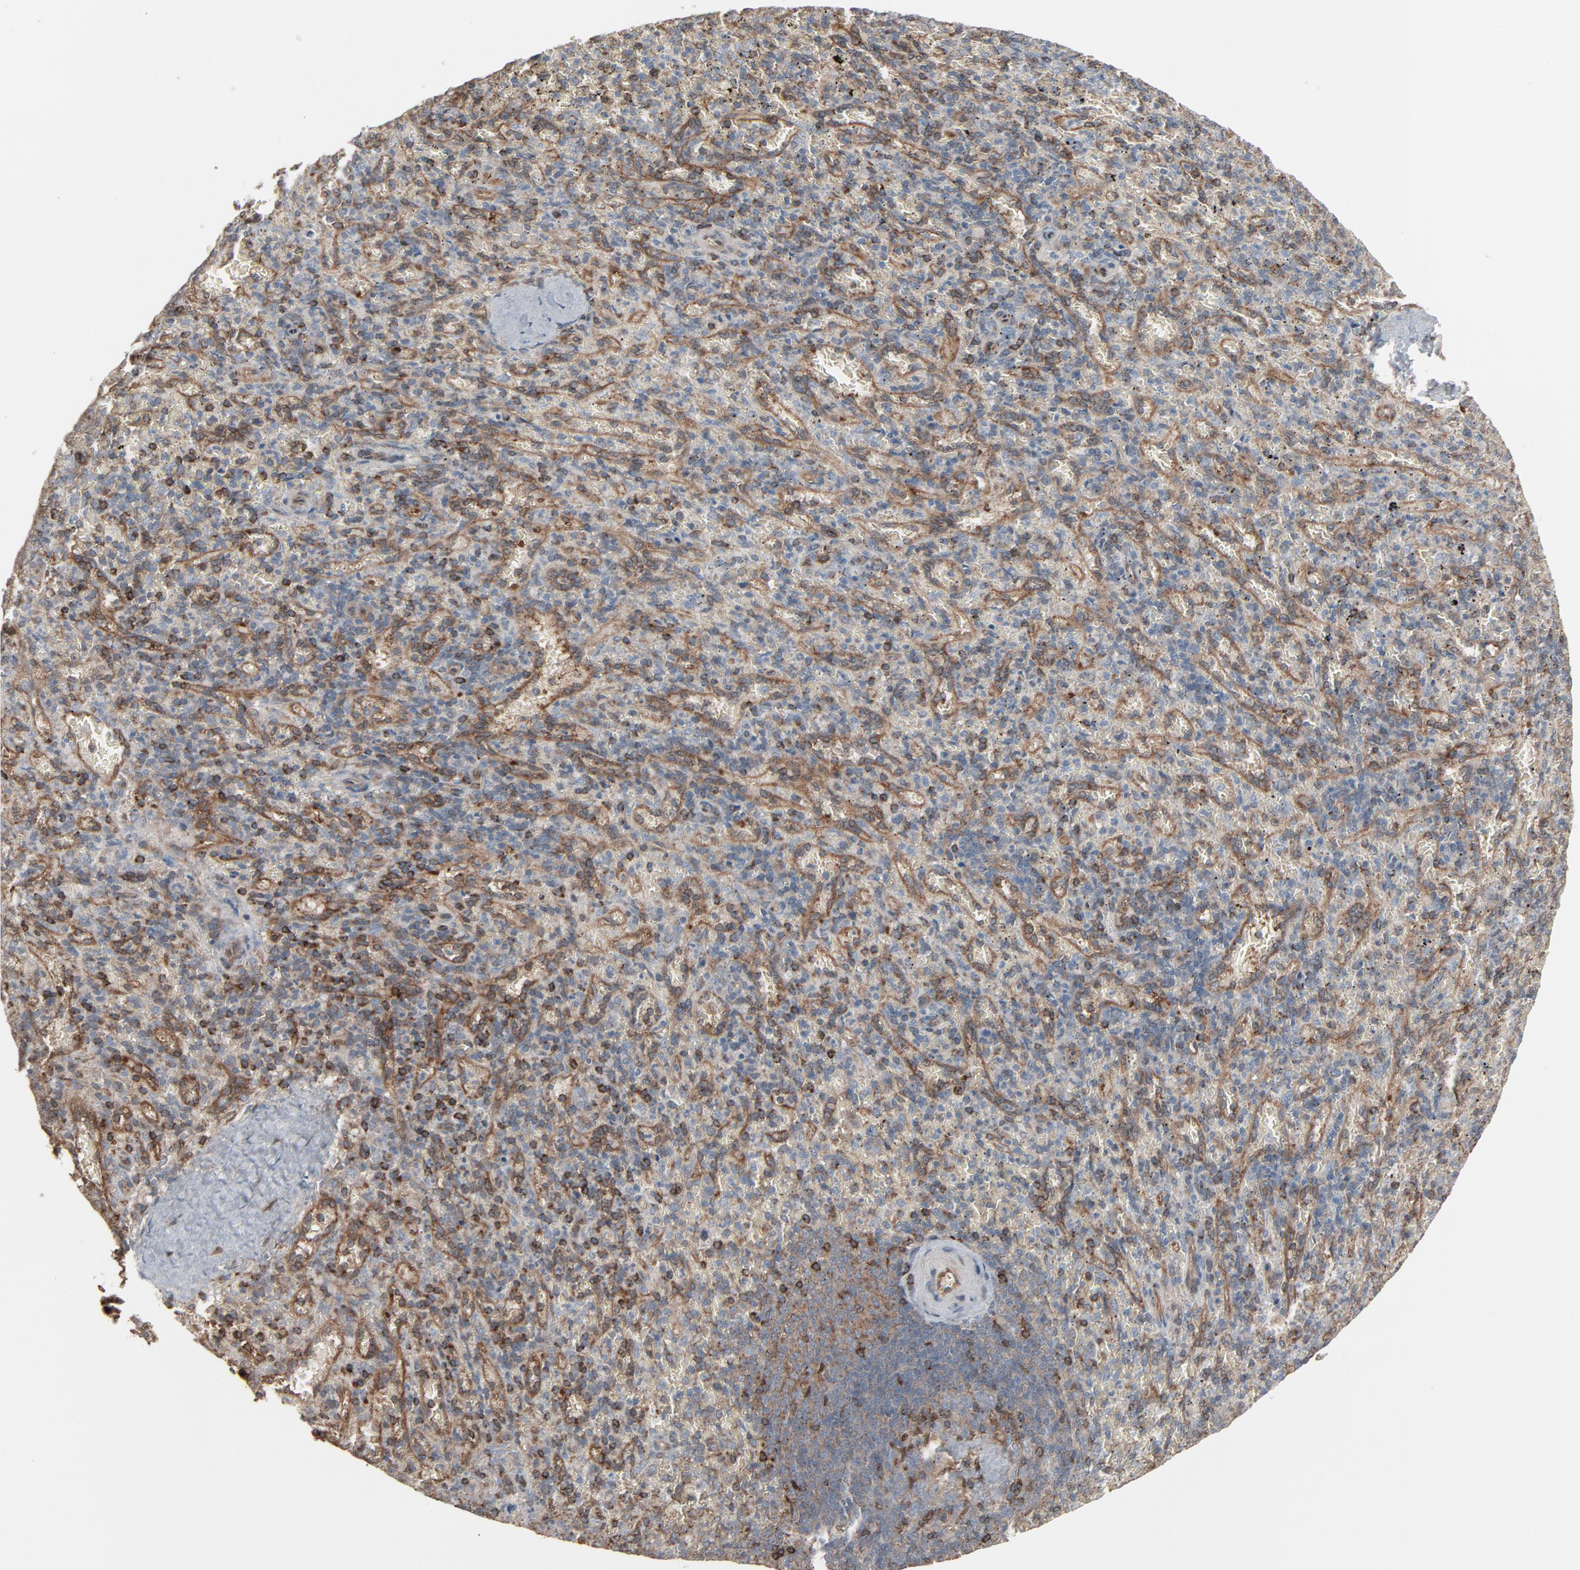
{"staining": {"intensity": "moderate", "quantity": "<25%", "location": "cytoplasmic/membranous"}, "tissue": "spleen", "cell_type": "Cells in red pulp", "image_type": "normal", "snomed": [{"axis": "morphology", "description": "Normal tissue, NOS"}, {"axis": "topography", "description": "Spleen"}], "caption": "Brown immunohistochemical staining in benign human spleen demonstrates moderate cytoplasmic/membranous staining in about <25% of cells in red pulp. The protein is shown in brown color, while the nuclei are stained blue.", "gene": "OPTN", "patient": {"sex": "female", "age": 43}}